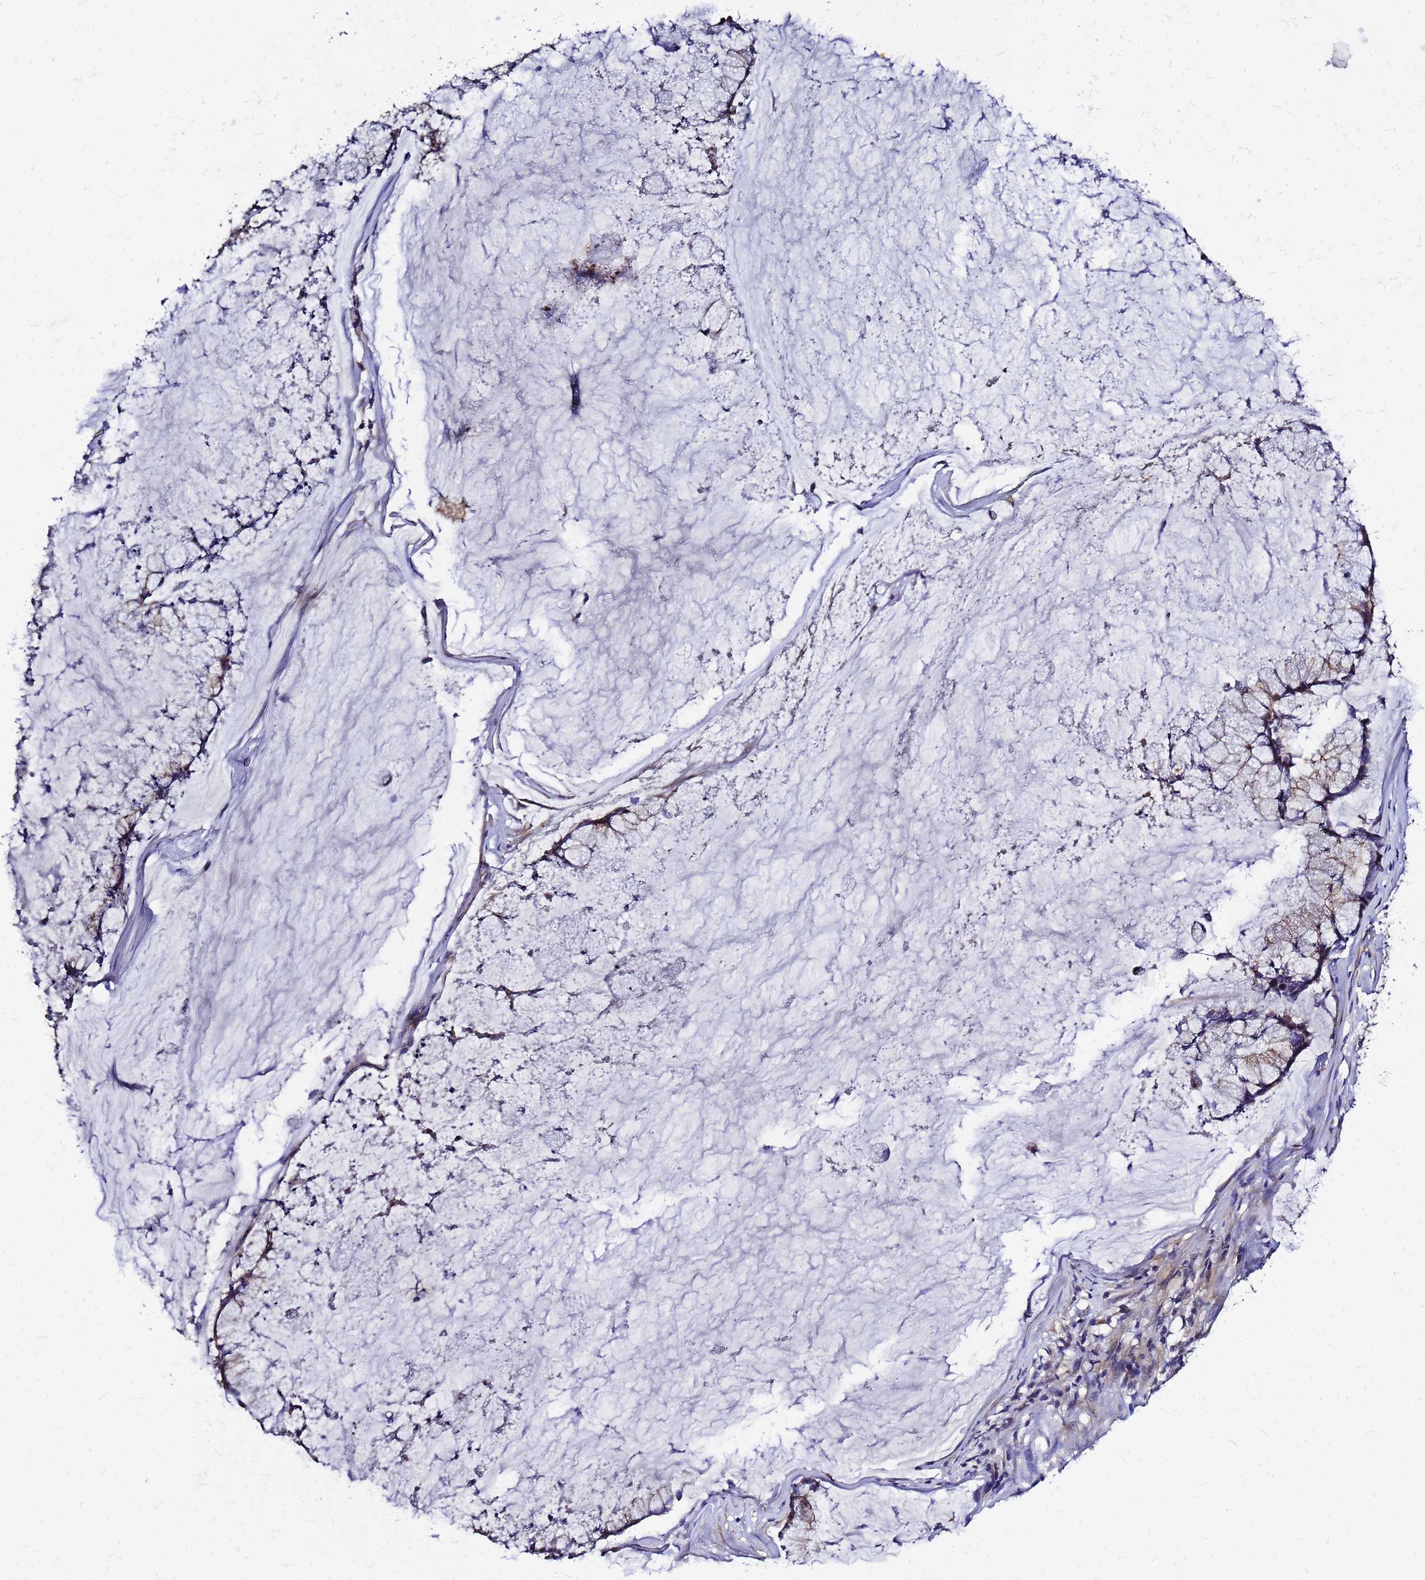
{"staining": {"intensity": "negative", "quantity": "none", "location": "none"}, "tissue": "ovarian cancer", "cell_type": "Tumor cells", "image_type": "cancer", "snomed": [{"axis": "morphology", "description": "Cystadenocarcinoma, mucinous, NOS"}, {"axis": "topography", "description": "Ovary"}], "caption": "Immunohistochemical staining of human ovarian cancer shows no significant expression in tumor cells.", "gene": "FBXW5", "patient": {"sex": "female", "age": 42}}